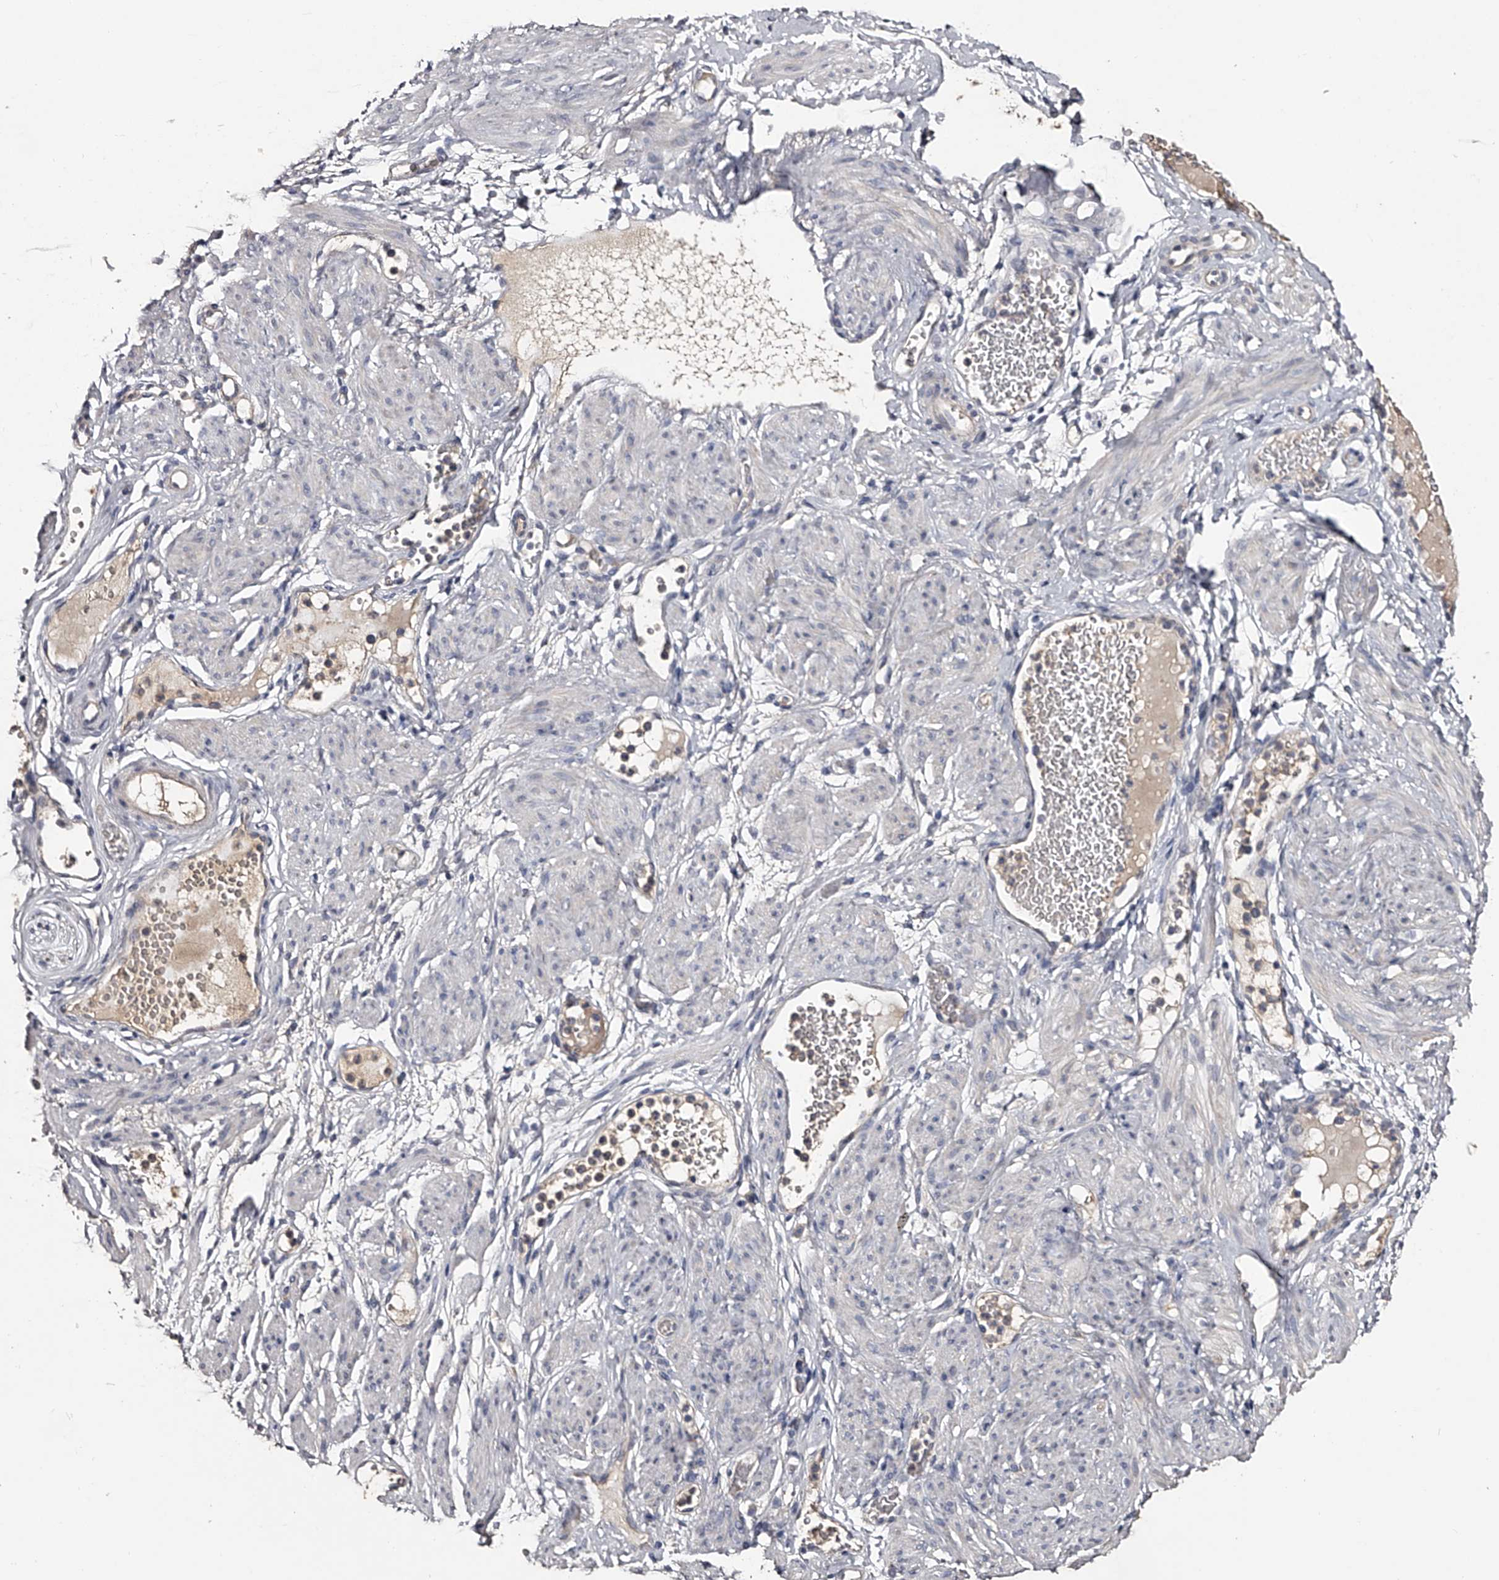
{"staining": {"intensity": "negative", "quantity": "none", "location": "none"}, "tissue": "adipose tissue", "cell_type": "Adipocytes", "image_type": "normal", "snomed": [{"axis": "morphology", "description": "Normal tissue, NOS"}, {"axis": "topography", "description": "Smooth muscle"}, {"axis": "topography", "description": "Peripheral nerve tissue"}], "caption": "Protein analysis of normal adipose tissue demonstrates no significant positivity in adipocytes.", "gene": "MDN1", "patient": {"sex": "female", "age": 39}}